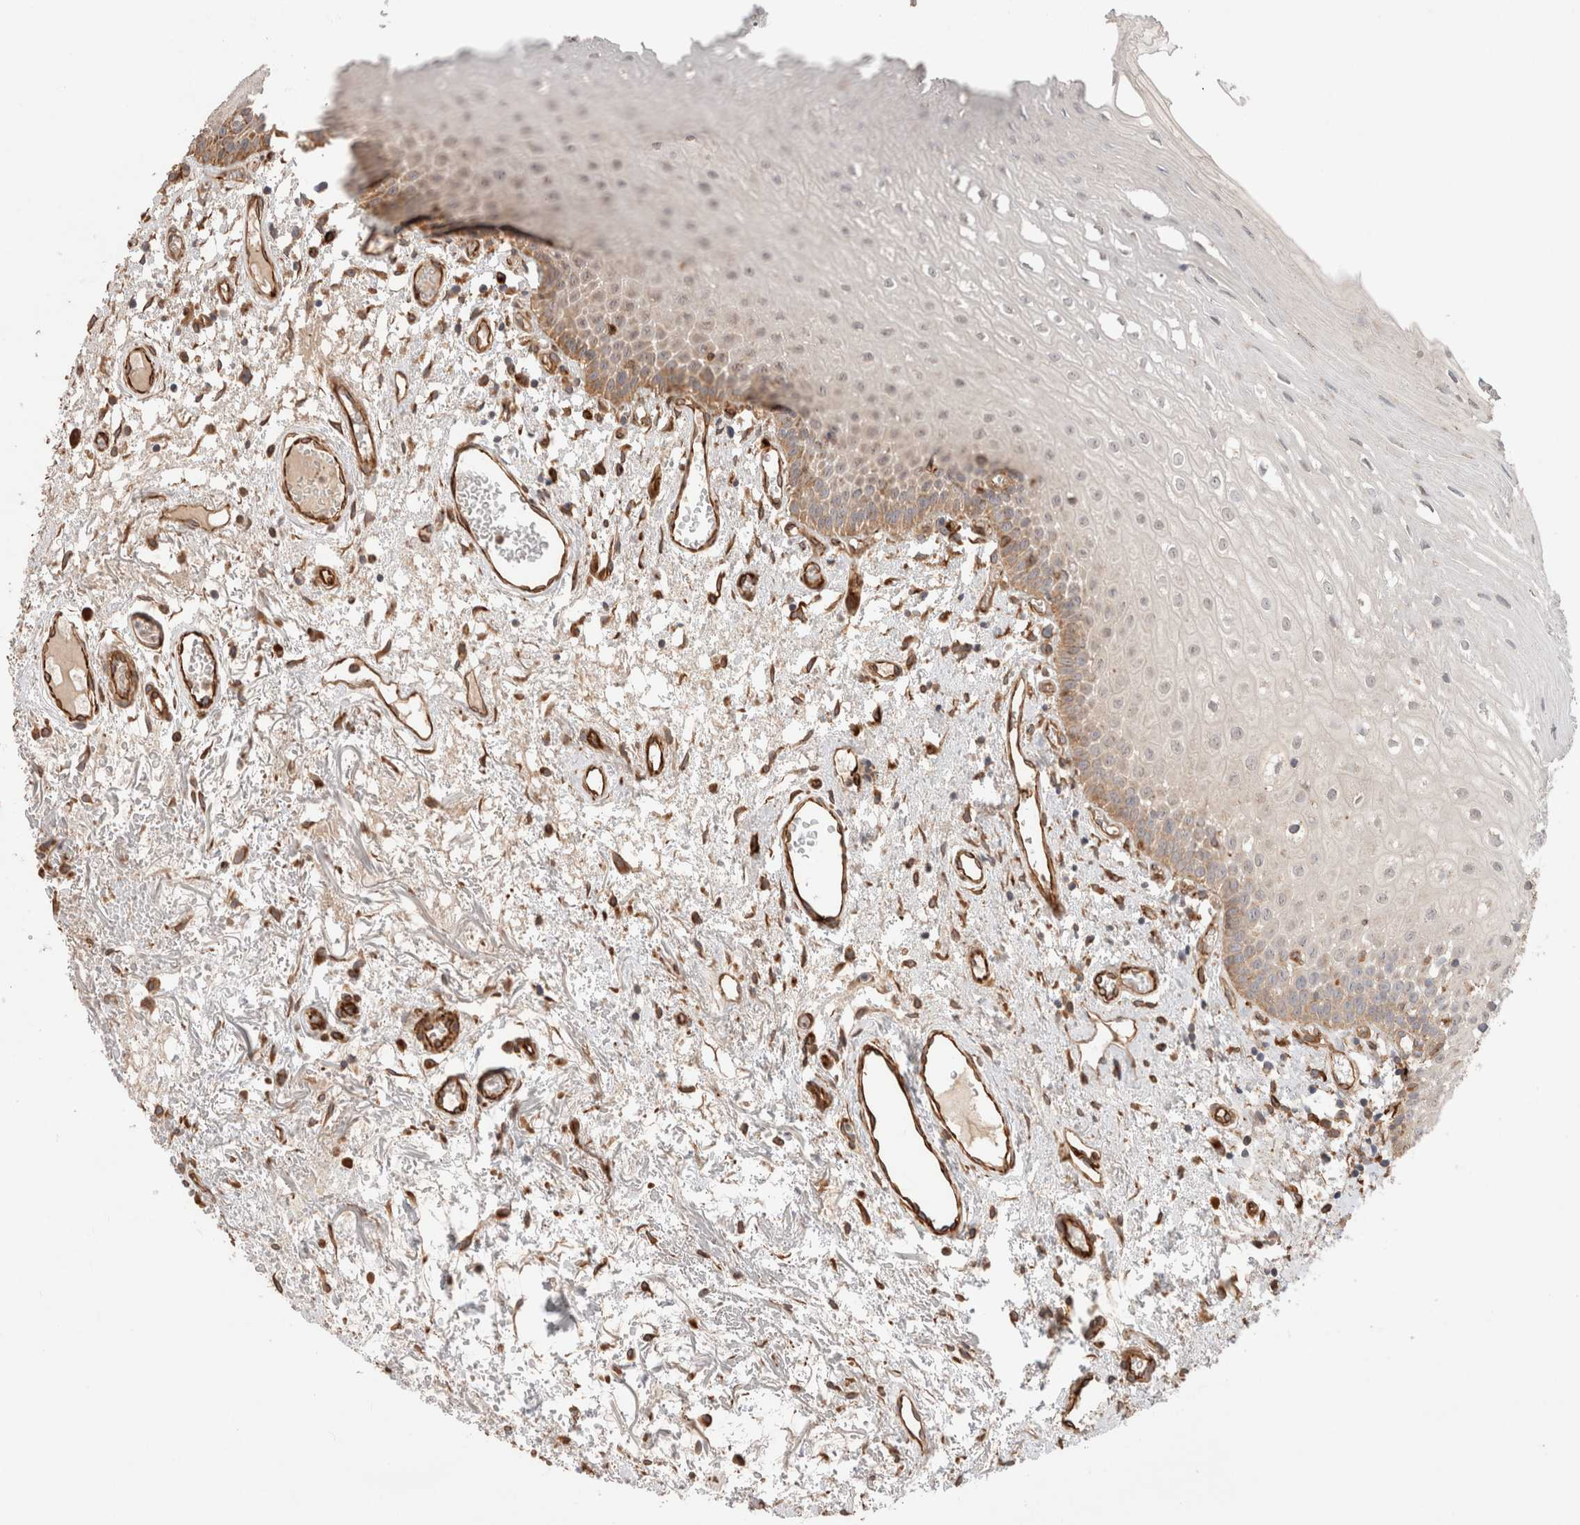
{"staining": {"intensity": "moderate", "quantity": "<25%", "location": "cytoplasmic/membranous"}, "tissue": "oral mucosa", "cell_type": "Squamous epithelial cells", "image_type": "normal", "snomed": [{"axis": "morphology", "description": "Normal tissue, NOS"}, {"axis": "topography", "description": "Oral tissue"}], "caption": "Protein analysis of unremarkable oral mucosa exhibits moderate cytoplasmic/membranous staining in approximately <25% of squamous epithelial cells. Using DAB (brown) and hematoxylin (blue) stains, captured at high magnification using brightfield microscopy.", "gene": "RAB32", "patient": {"sex": "male", "age": 52}}